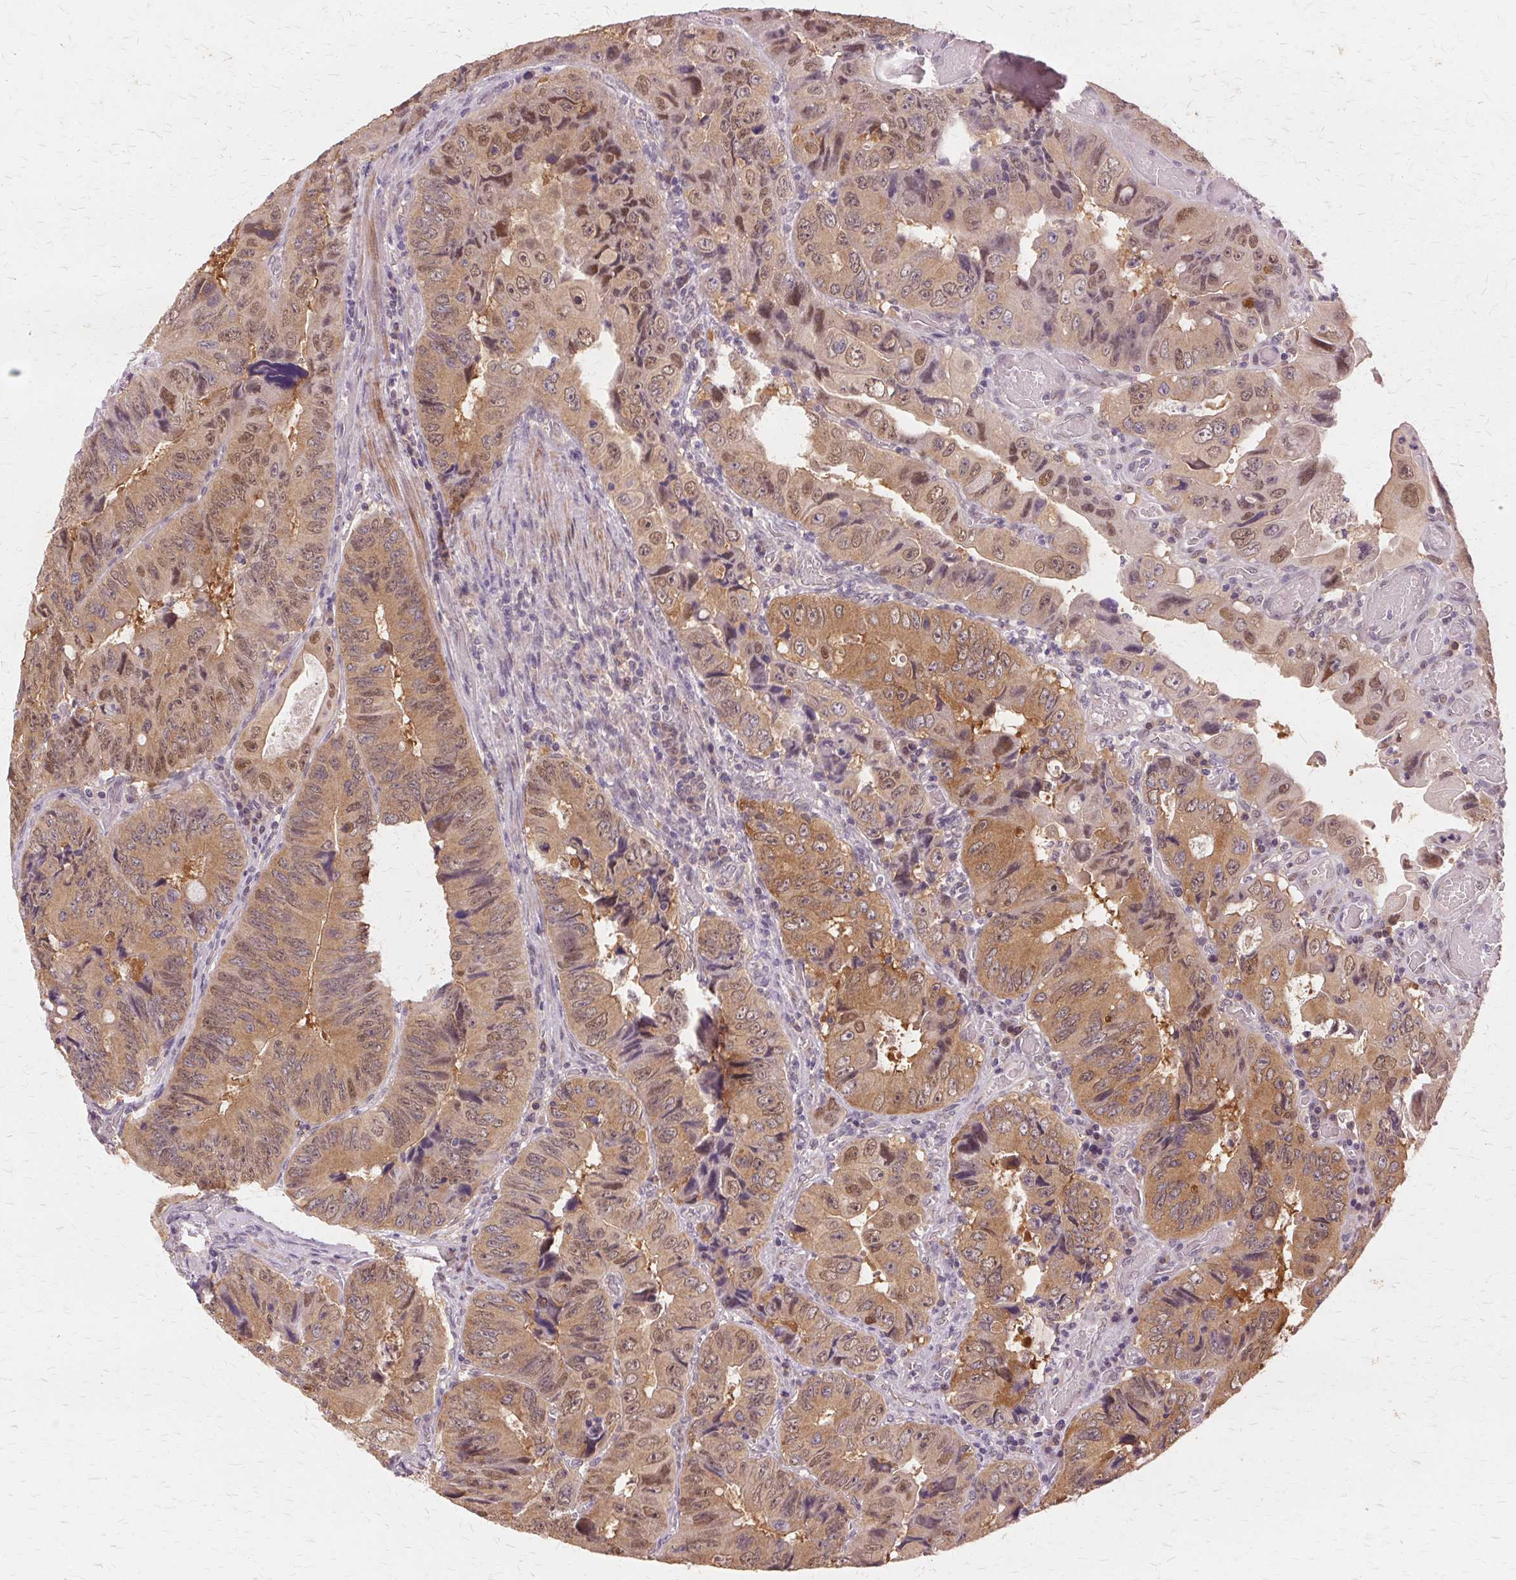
{"staining": {"intensity": "moderate", "quantity": ">75%", "location": "cytoplasmic/membranous,nuclear"}, "tissue": "colorectal cancer", "cell_type": "Tumor cells", "image_type": "cancer", "snomed": [{"axis": "morphology", "description": "Adenocarcinoma, NOS"}, {"axis": "topography", "description": "Colon"}], "caption": "A photomicrograph of human adenocarcinoma (colorectal) stained for a protein displays moderate cytoplasmic/membranous and nuclear brown staining in tumor cells. The staining was performed using DAB (3,3'-diaminobenzidine) to visualize the protein expression in brown, while the nuclei were stained in blue with hematoxylin (Magnification: 20x).", "gene": "PRMT5", "patient": {"sex": "female", "age": 84}}